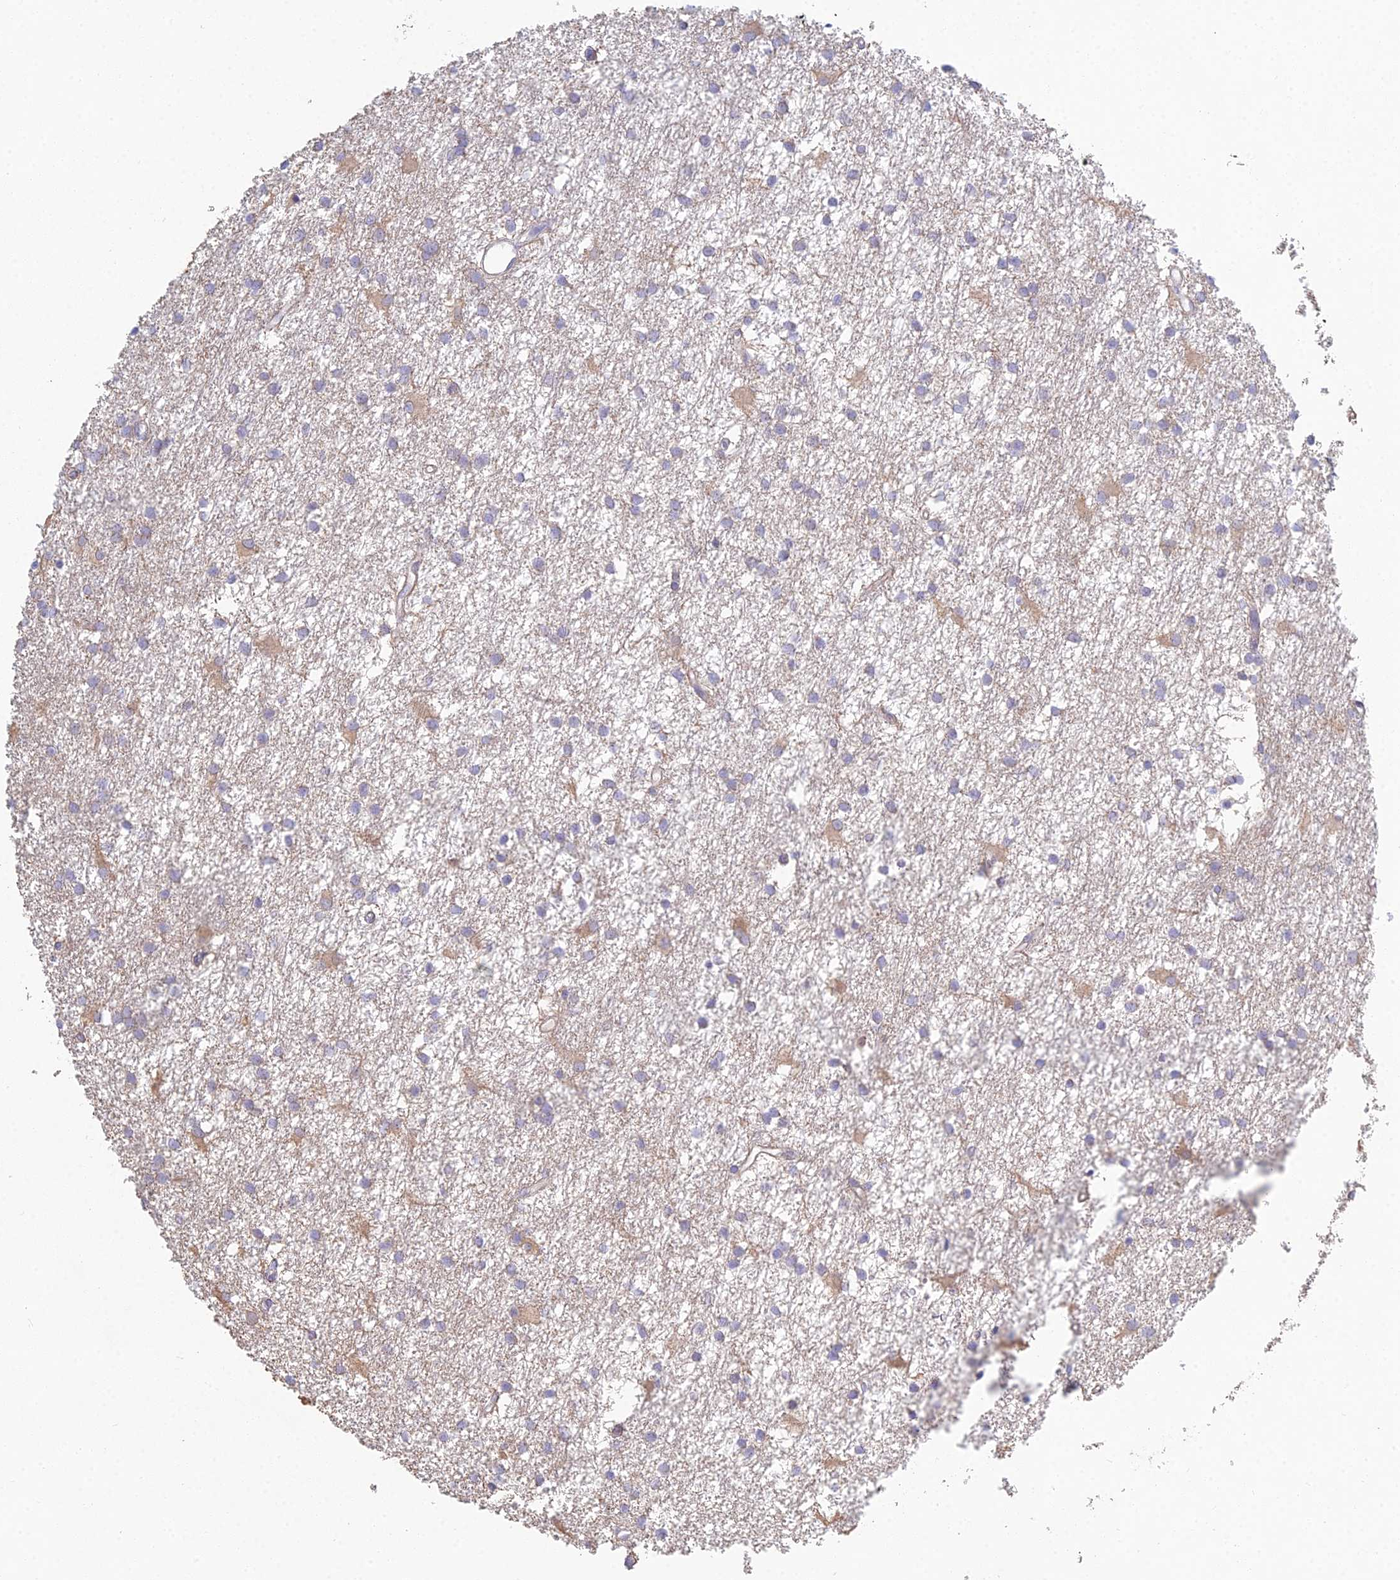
{"staining": {"intensity": "negative", "quantity": "none", "location": "none"}, "tissue": "glioma", "cell_type": "Tumor cells", "image_type": "cancer", "snomed": [{"axis": "morphology", "description": "Glioma, malignant, High grade"}, {"axis": "topography", "description": "Brain"}], "caption": "An IHC photomicrograph of glioma is shown. There is no staining in tumor cells of glioma.", "gene": "METTL26", "patient": {"sex": "male", "age": 77}}